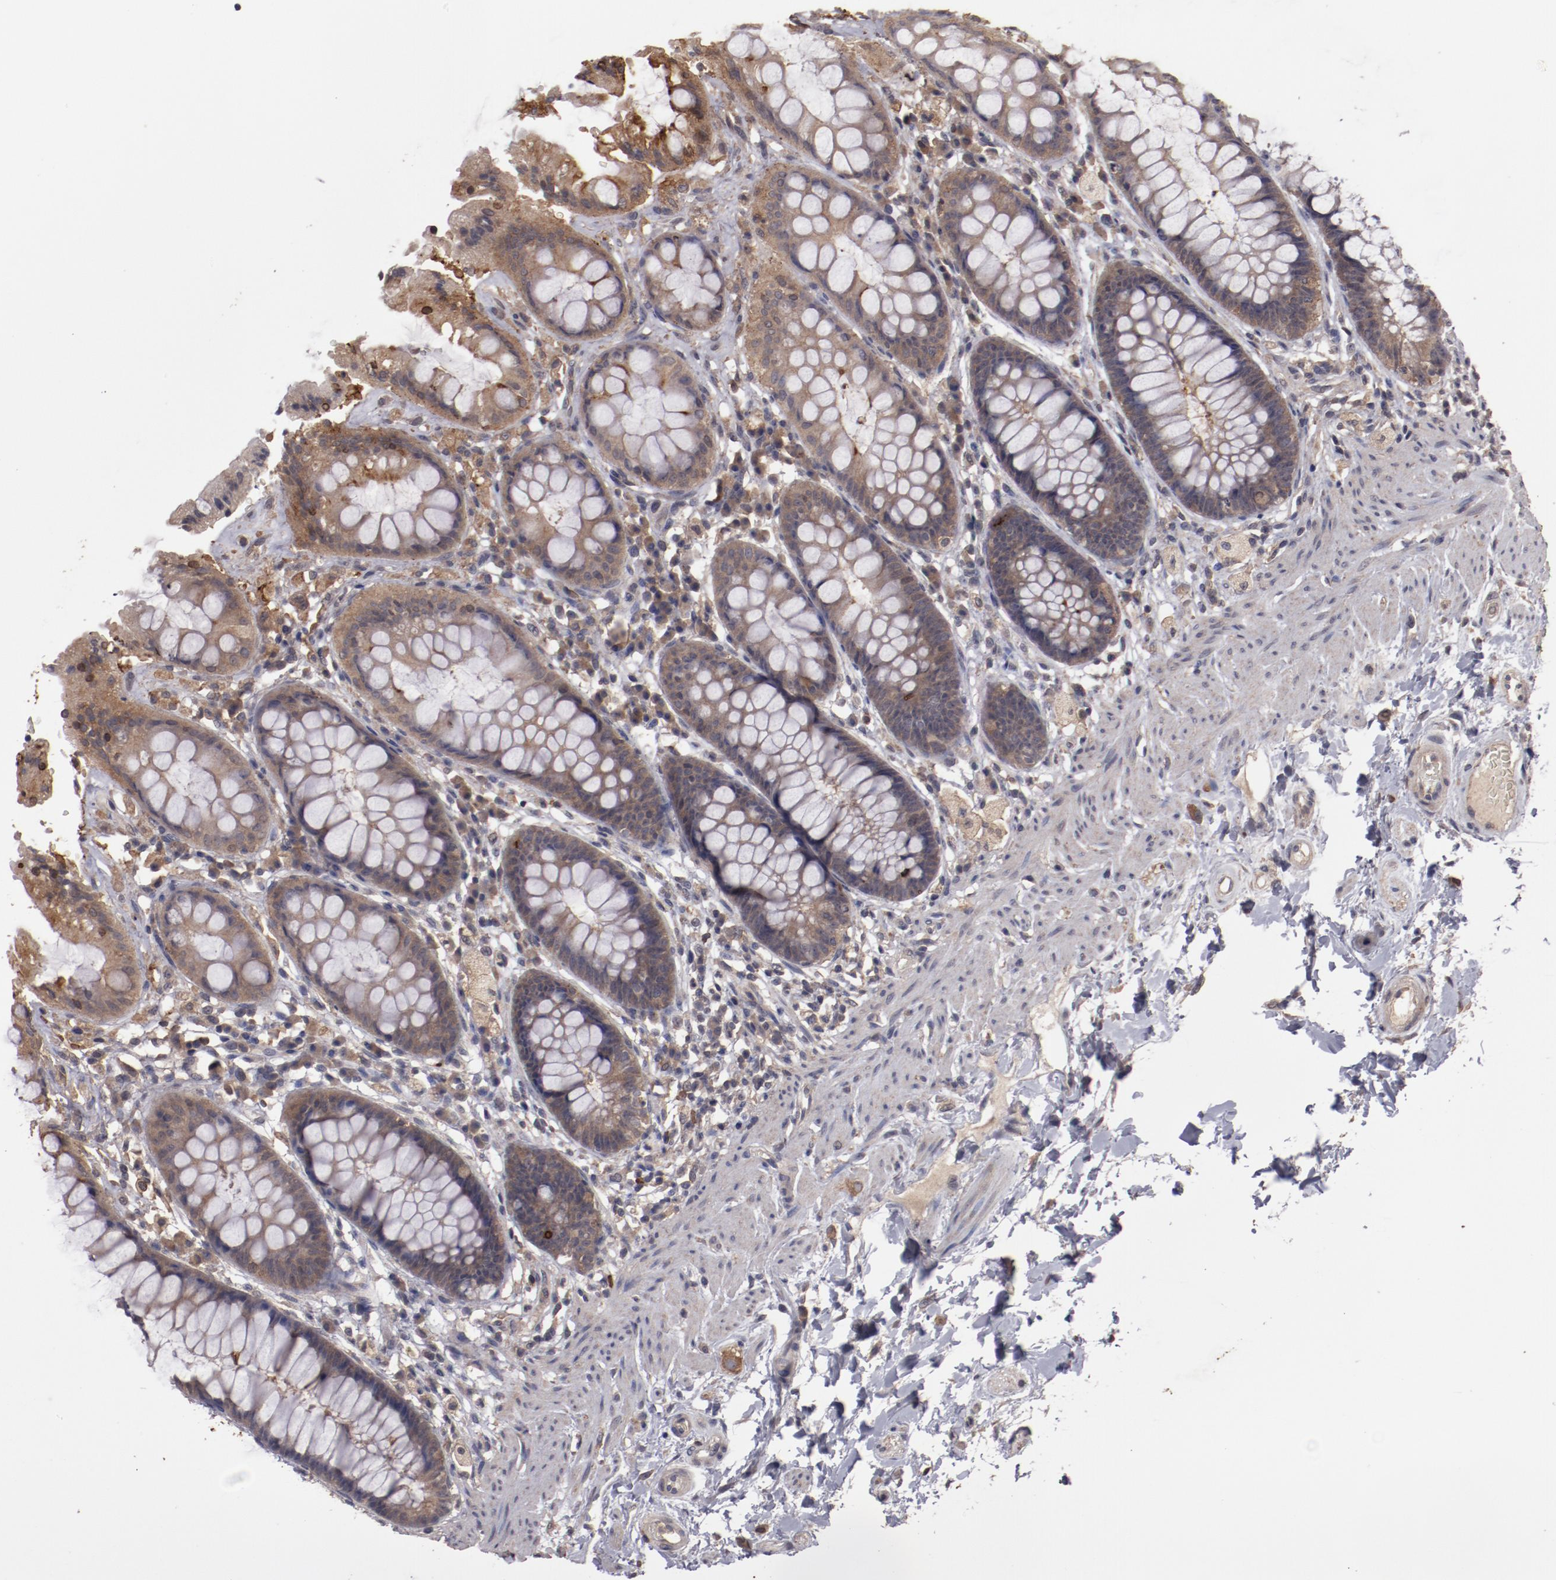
{"staining": {"intensity": "weak", "quantity": ">75%", "location": "cytoplasmic/membranous"}, "tissue": "rectum", "cell_type": "Glandular cells", "image_type": "normal", "snomed": [{"axis": "morphology", "description": "Normal tissue, NOS"}, {"axis": "topography", "description": "Rectum"}], "caption": "DAB (3,3'-diaminobenzidine) immunohistochemical staining of normal human rectum demonstrates weak cytoplasmic/membranous protein expression in about >75% of glandular cells.", "gene": "LRRC75B", "patient": {"sex": "female", "age": 46}}